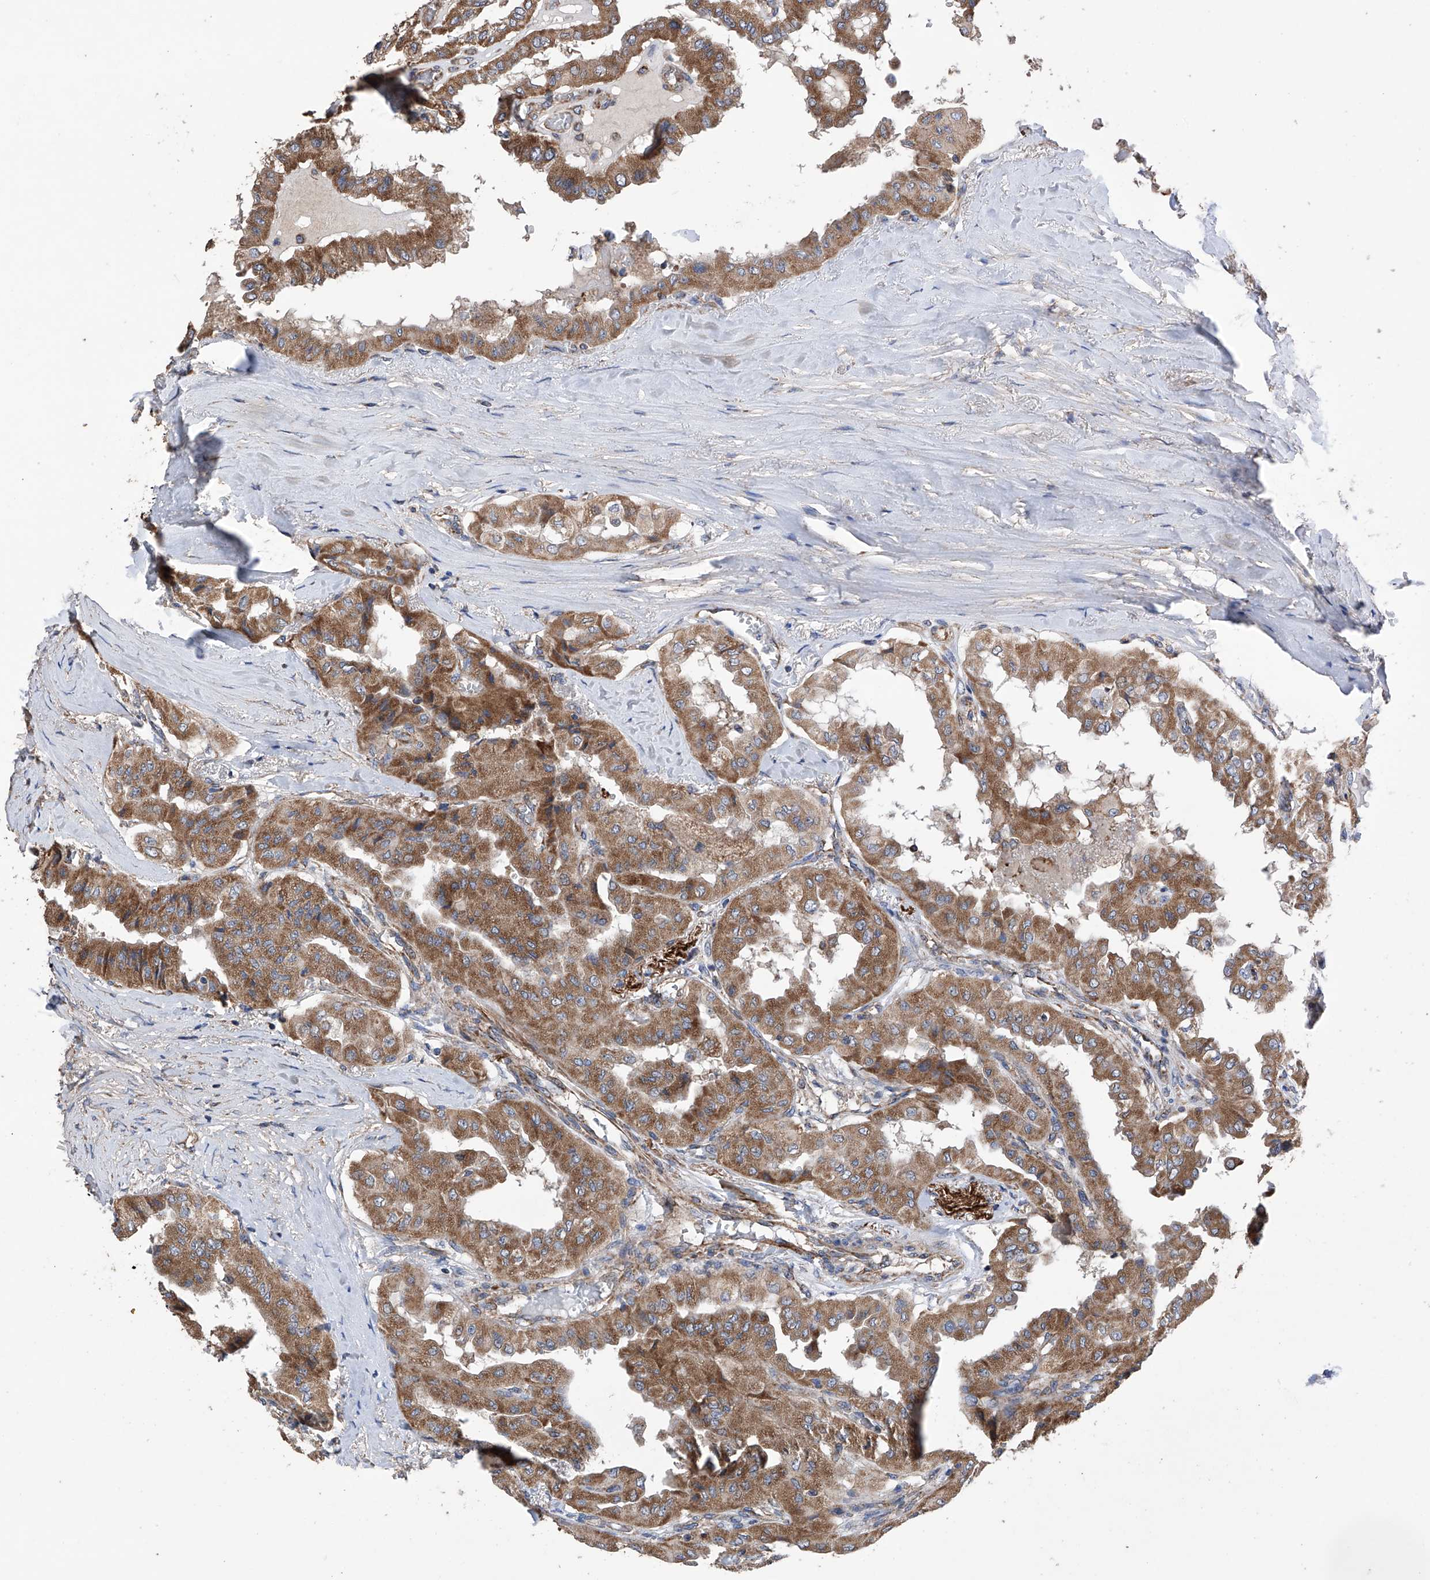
{"staining": {"intensity": "moderate", "quantity": ">75%", "location": "cytoplasmic/membranous"}, "tissue": "thyroid cancer", "cell_type": "Tumor cells", "image_type": "cancer", "snomed": [{"axis": "morphology", "description": "Papillary adenocarcinoma, NOS"}, {"axis": "topography", "description": "Thyroid gland"}], "caption": "This histopathology image displays immunohistochemistry (IHC) staining of human thyroid papillary adenocarcinoma, with medium moderate cytoplasmic/membranous expression in about >75% of tumor cells.", "gene": "EFCAB2", "patient": {"sex": "female", "age": 59}}